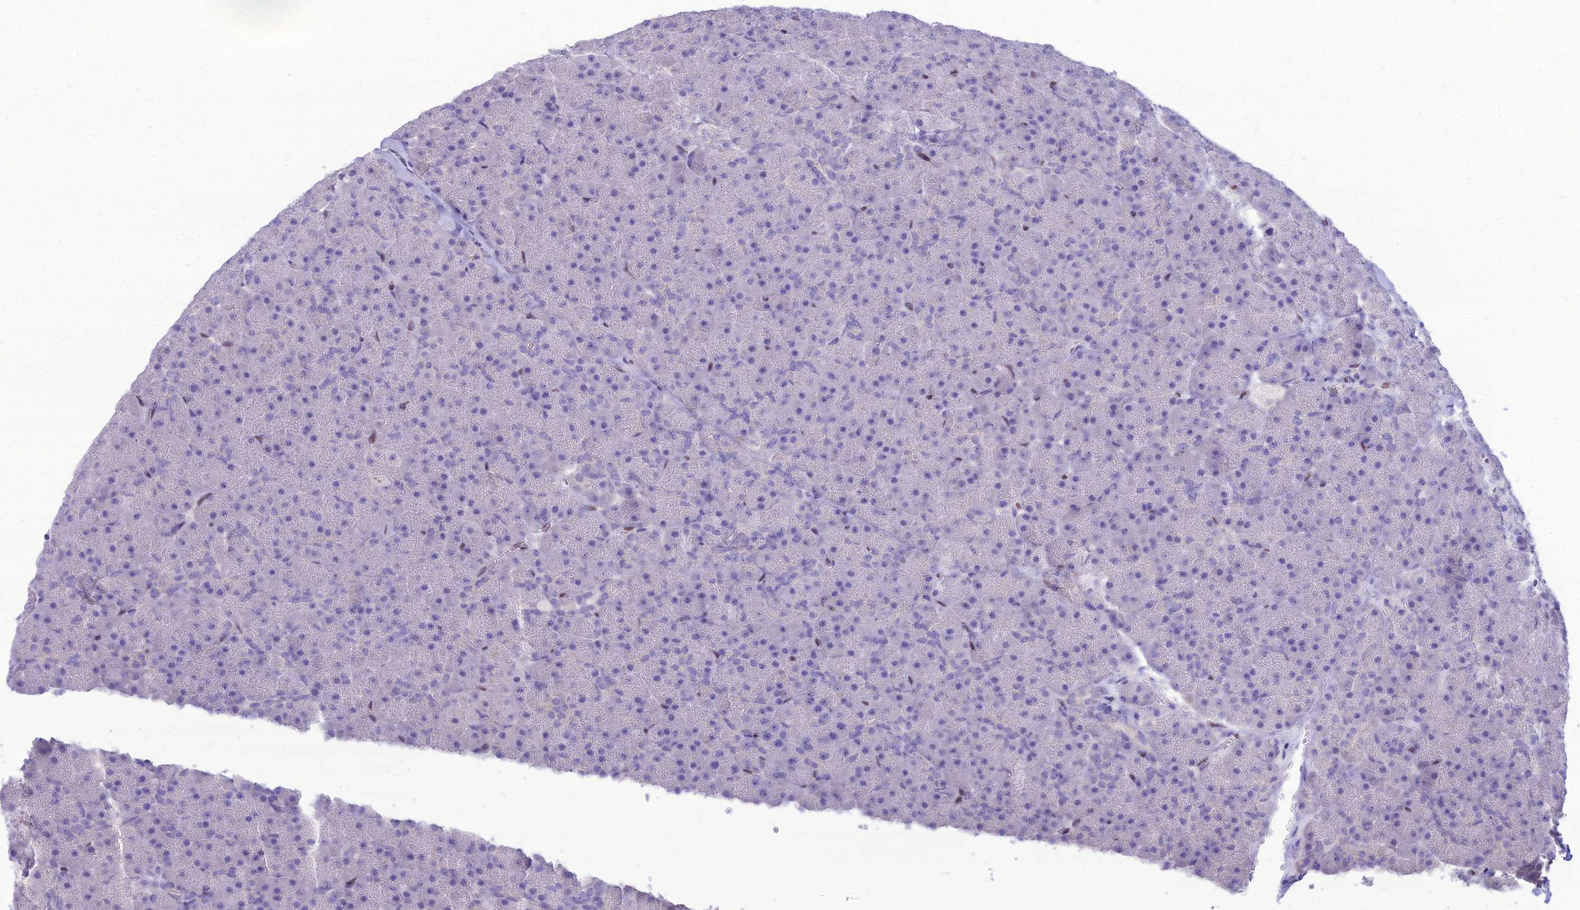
{"staining": {"intensity": "negative", "quantity": "none", "location": "none"}, "tissue": "pancreas", "cell_type": "Exocrine glandular cells", "image_type": "normal", "snomed": [{"axis": "morphology", "description": "Normal tissue, NOS"}, {"axis": "topography", "description": "Pancreas"}], "caption": "High power microscopy histopathology image of an immunohistochemistry image of benign pancreas, revealing no significant positivity in exocrine glandular cells.", "gene": "NOVA2", "patient": {"sex": "male", "age": 36}}